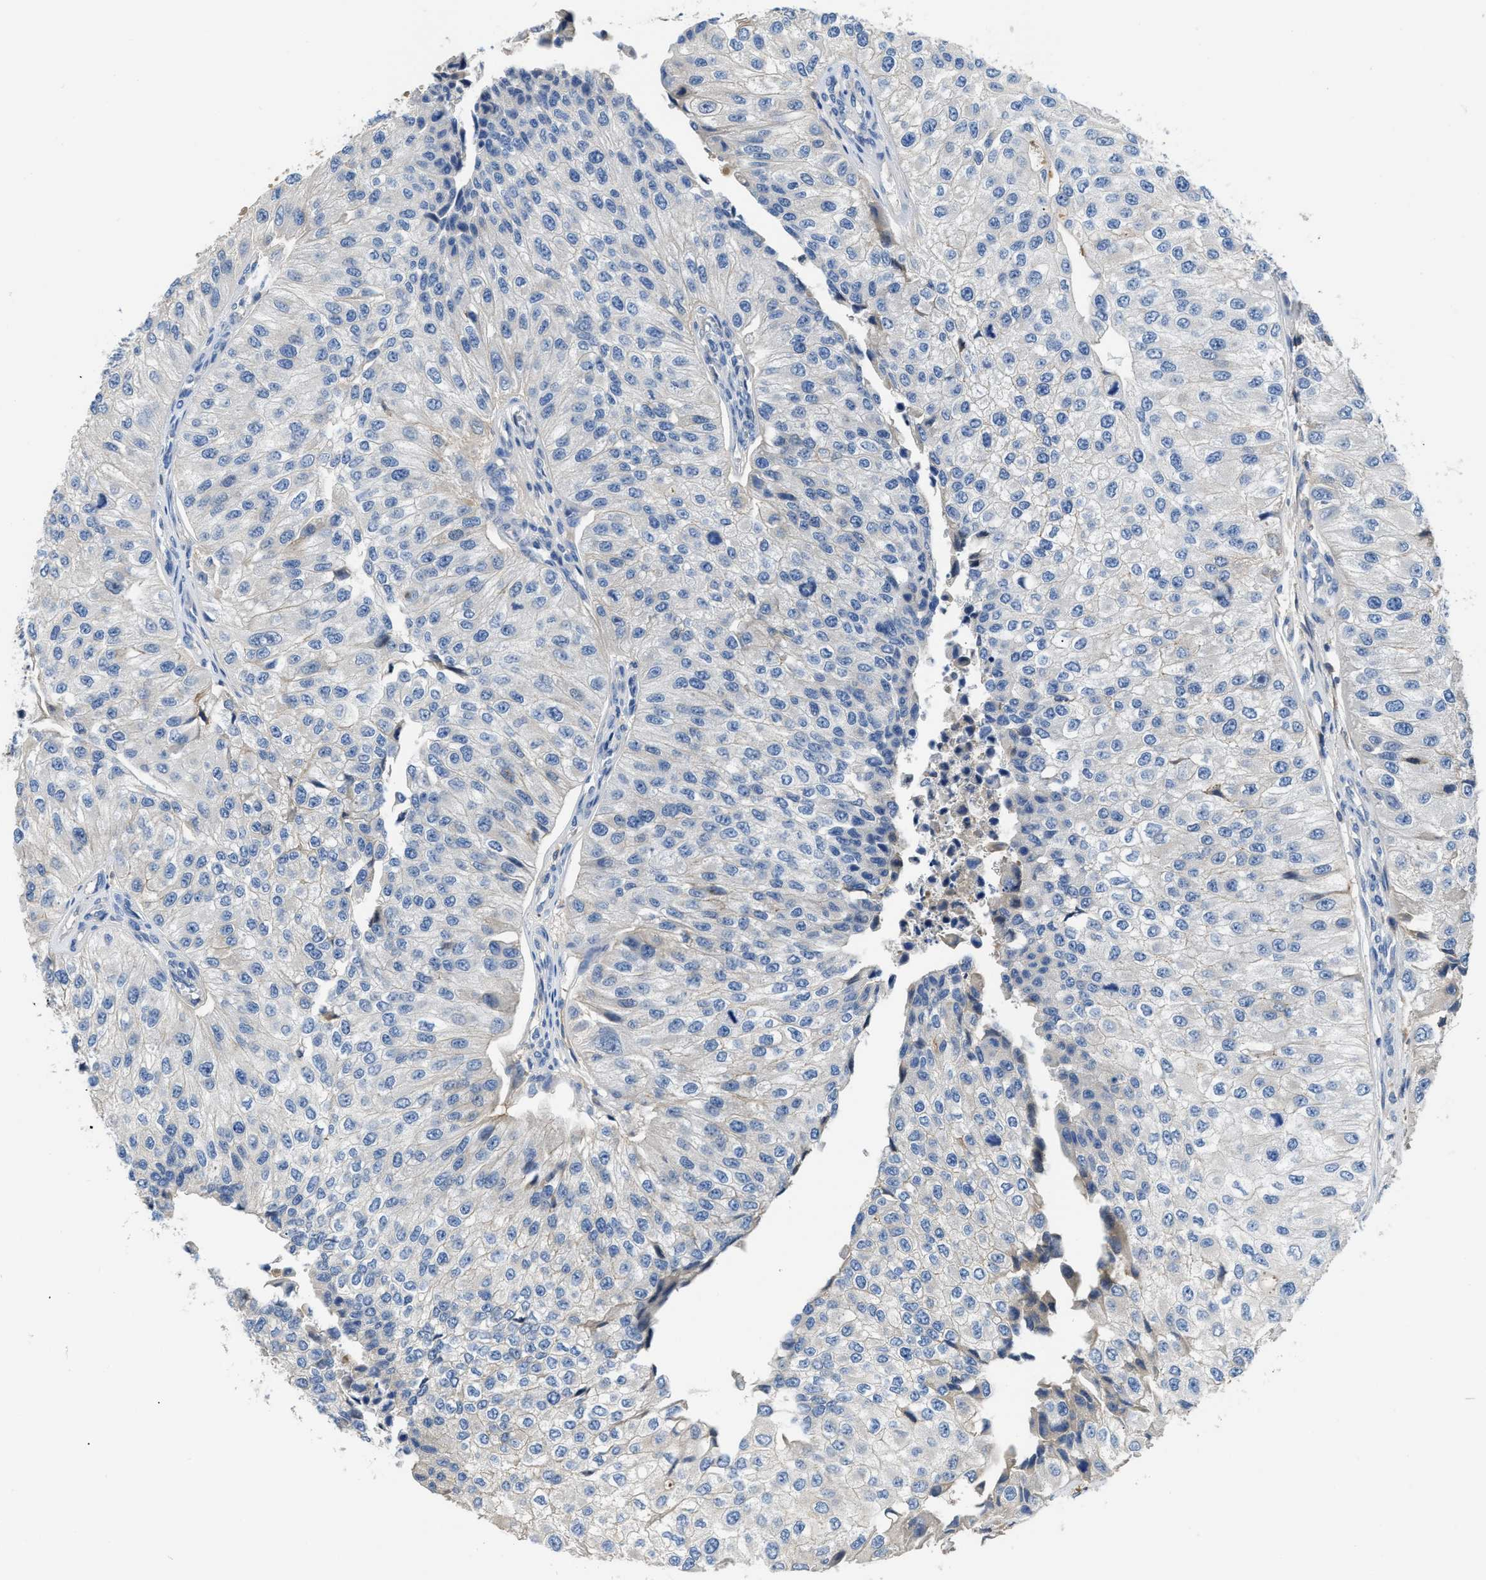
{"staining": {"intensity": "negative", "quantity": "none", "location": "none"}, "tissue": "urothelial cancer", "cell_type": "Tumor cells", "image_type": "cancer", "snomed": [{"axis": "morphology", "description": "Urothelial carcinoma, High grade"}, {"axis": "topography", "description": "Kidney"}, {"axis": "topography", "description": "Urinary bladder"}], "caption": "This is an immunohistochemistry histopathology image of high-grade urothelial carcinoma. There is no staining in tumor cells.", "gene": "C1S", "patient": {"sex": "male", "age": 77}}